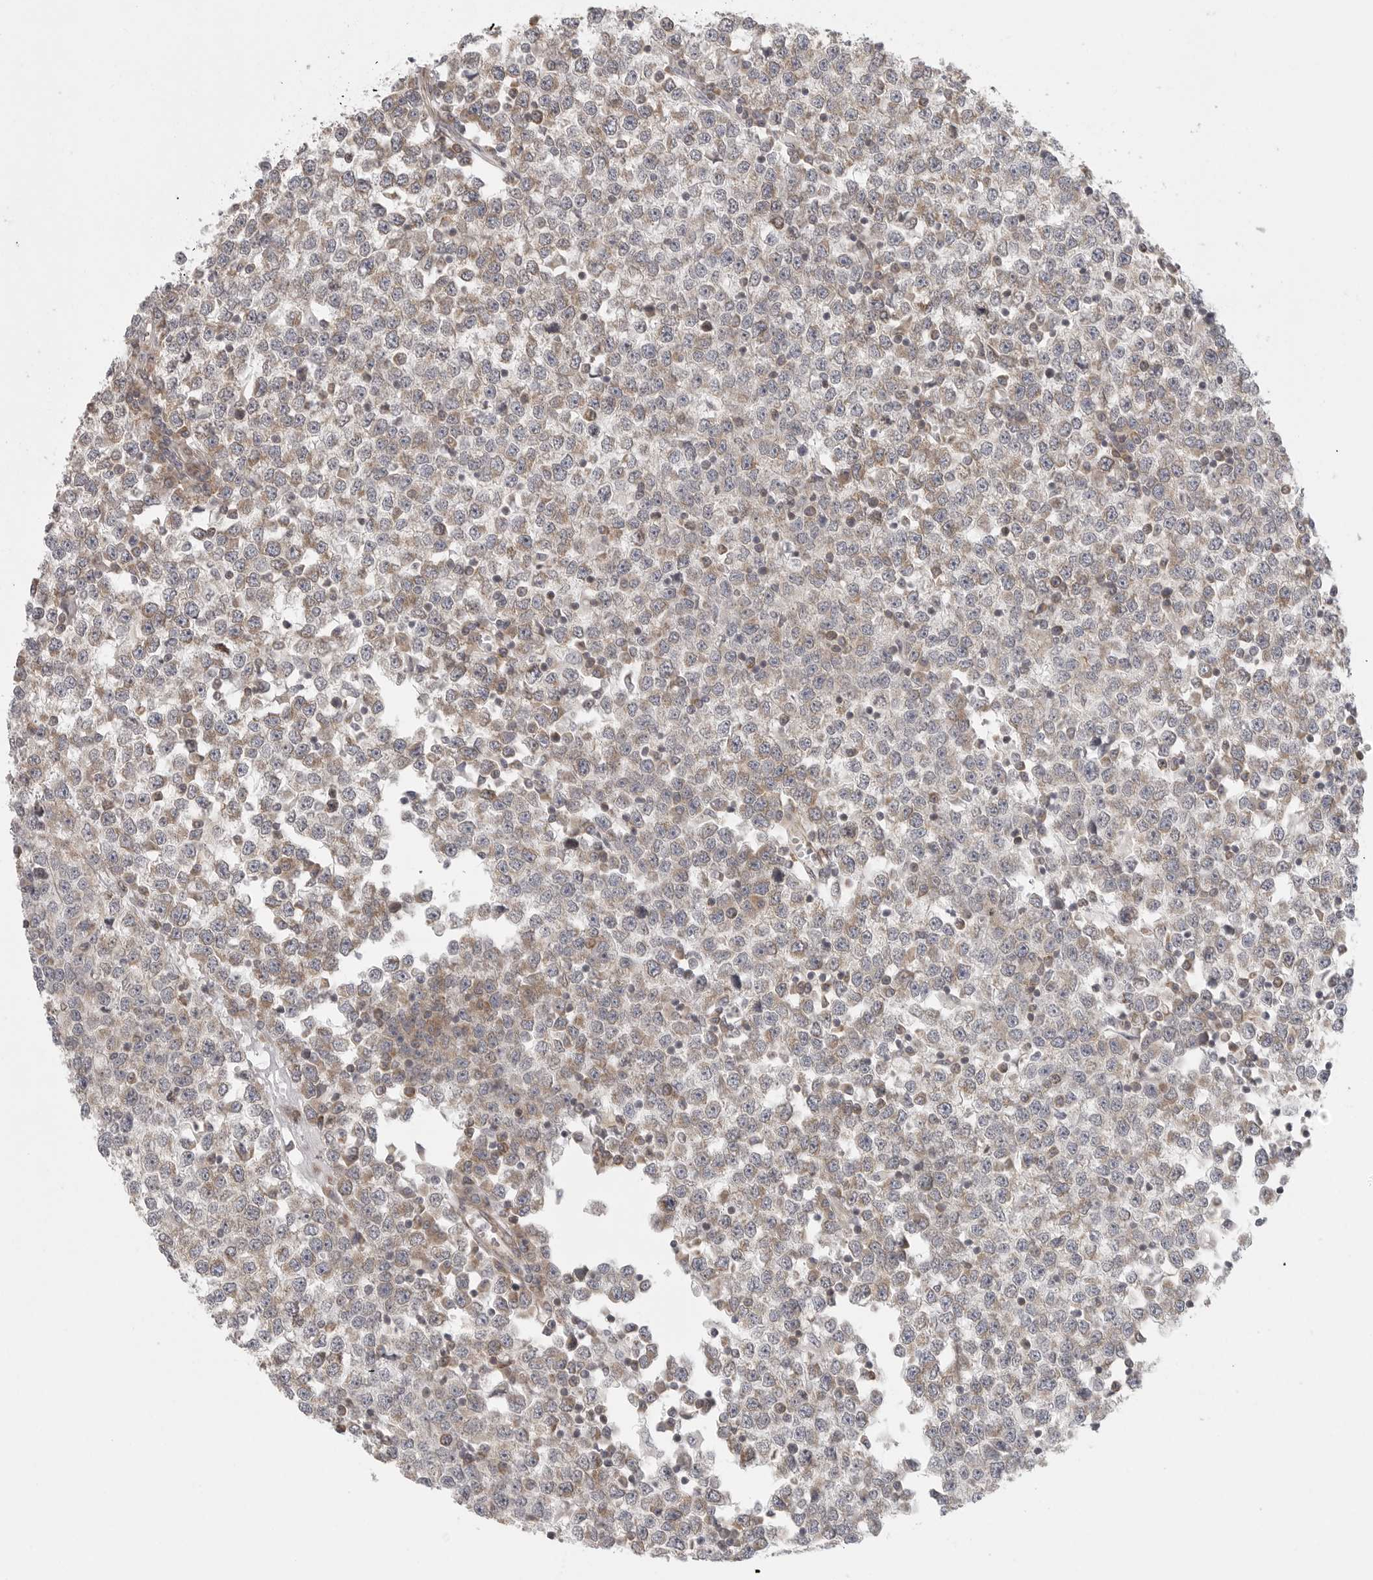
{"staining": {"intensity": "moderate", "quantity": "<25%", "location": "cytoplasmic/membranous"}, "tissue": "testis cancer", "cell_type": "Tumor cells", "image_type": "cancer", "snomed": [{"axis": "morphology", "description": "Seminoma, NOS"}, {"axis": "topography", "description": "Testis"}], "caption": "Seminoma (testis) stained with a brown dye reveals moderate cytoplasmic/membranous positive expression in about <25% of tumor cells.", "gene": "CERS2", "patient": {"sex": "male", "age": 65}}